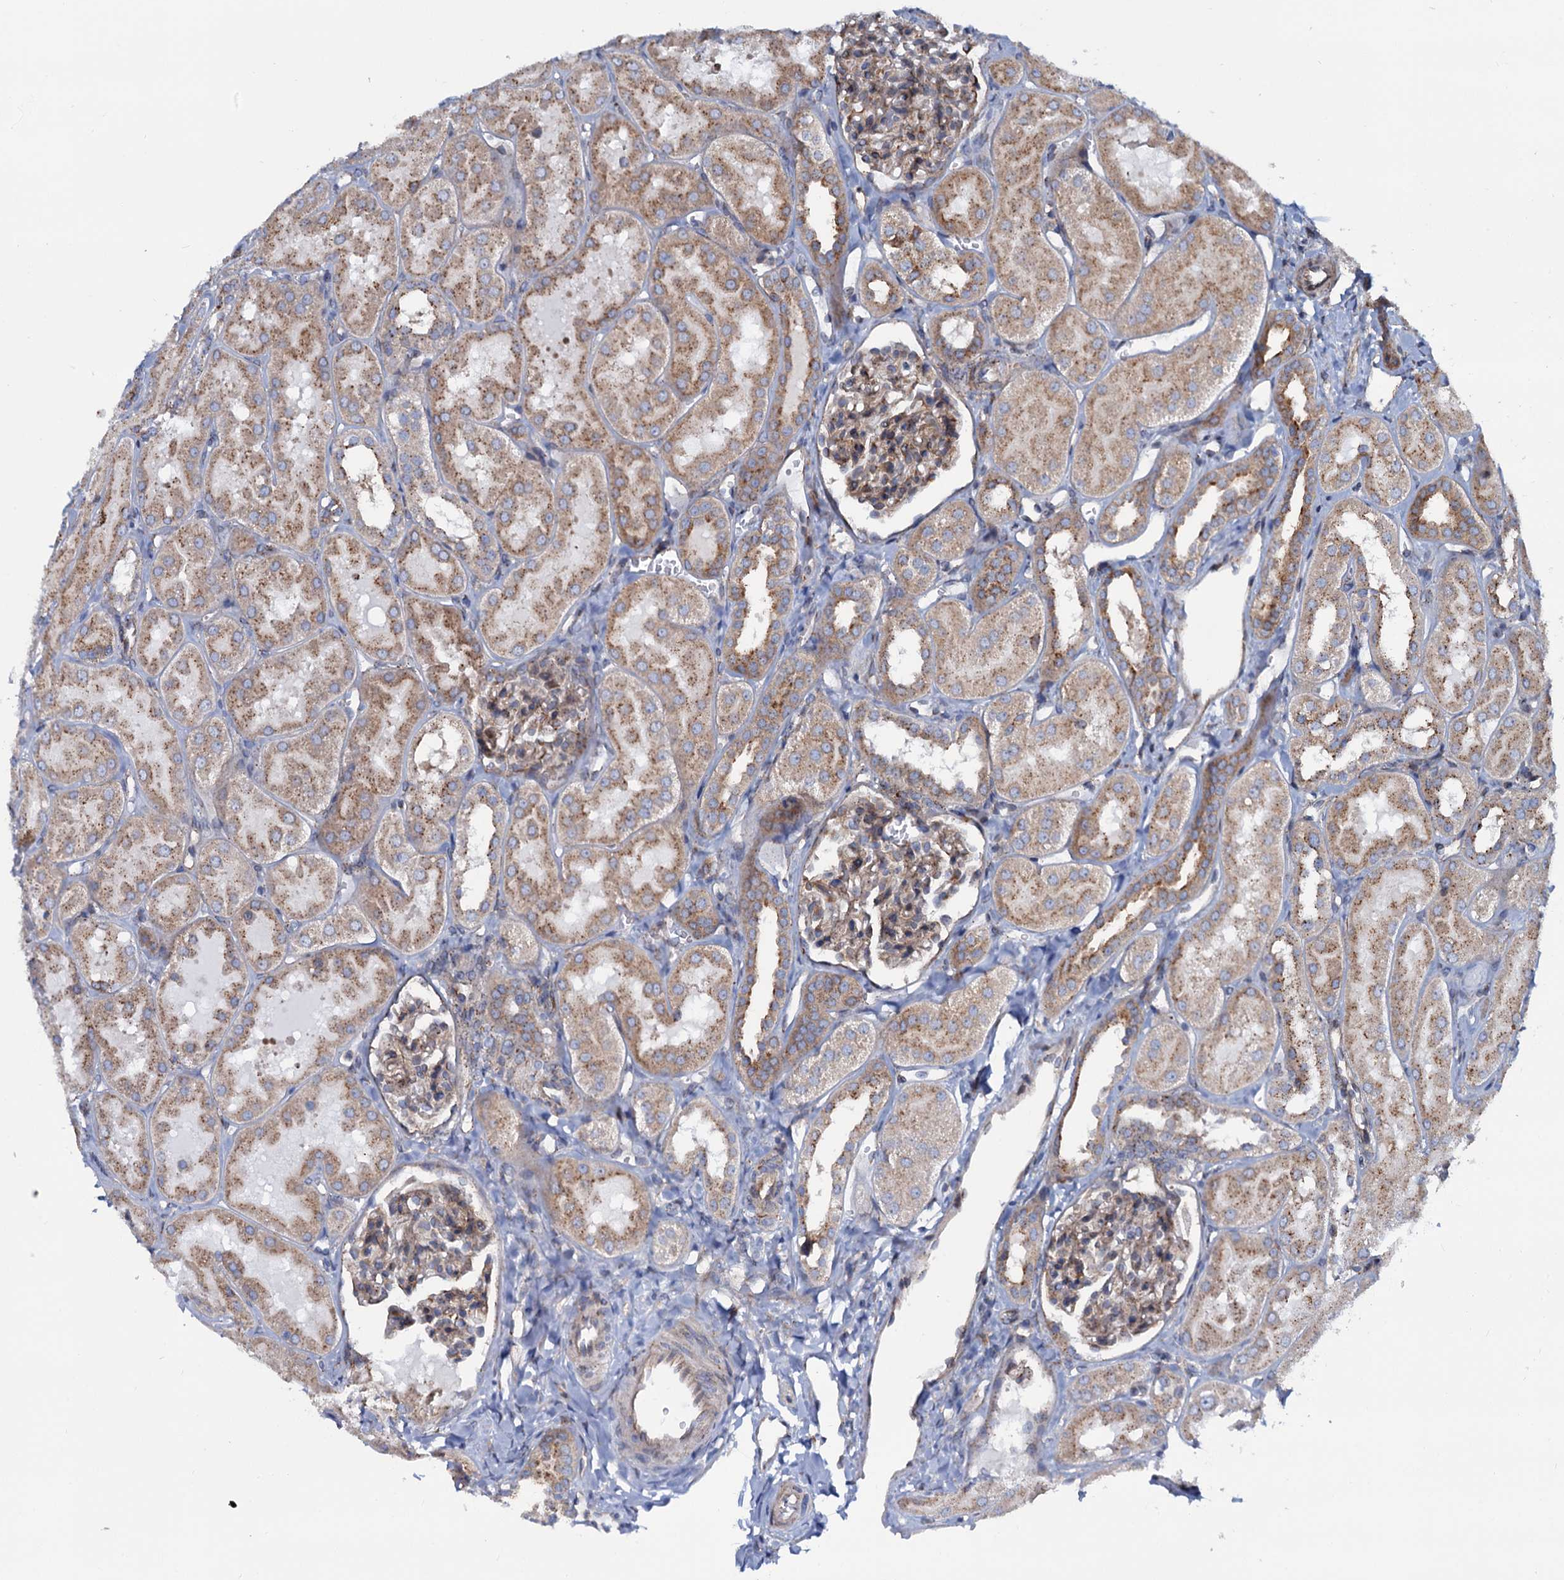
{"staining": {"intensity": "moderate", "quantity": "25%-75%", "location": "cytoplasmic/membranous"}, "tissue": "kidney", "cell_type": "Cells in glomeruli", "image_type": "normal", "snomed": [{"axis": "morphology", "description": "Normal tissue, NOS"}, {"axis": "topography", "description": "Kidney"}, {"axis": "topography", "description": "Urinary bladder"}], "caption": "Immunohistochemistry (IHC) of unremarkable human kidney displays medium levels of moderate cytoplasmic/membranous expression in about 25%-75% of cells in glomeruli.", "gene": "PSEN1", "patient": {"sex": "male", "age": 16}}